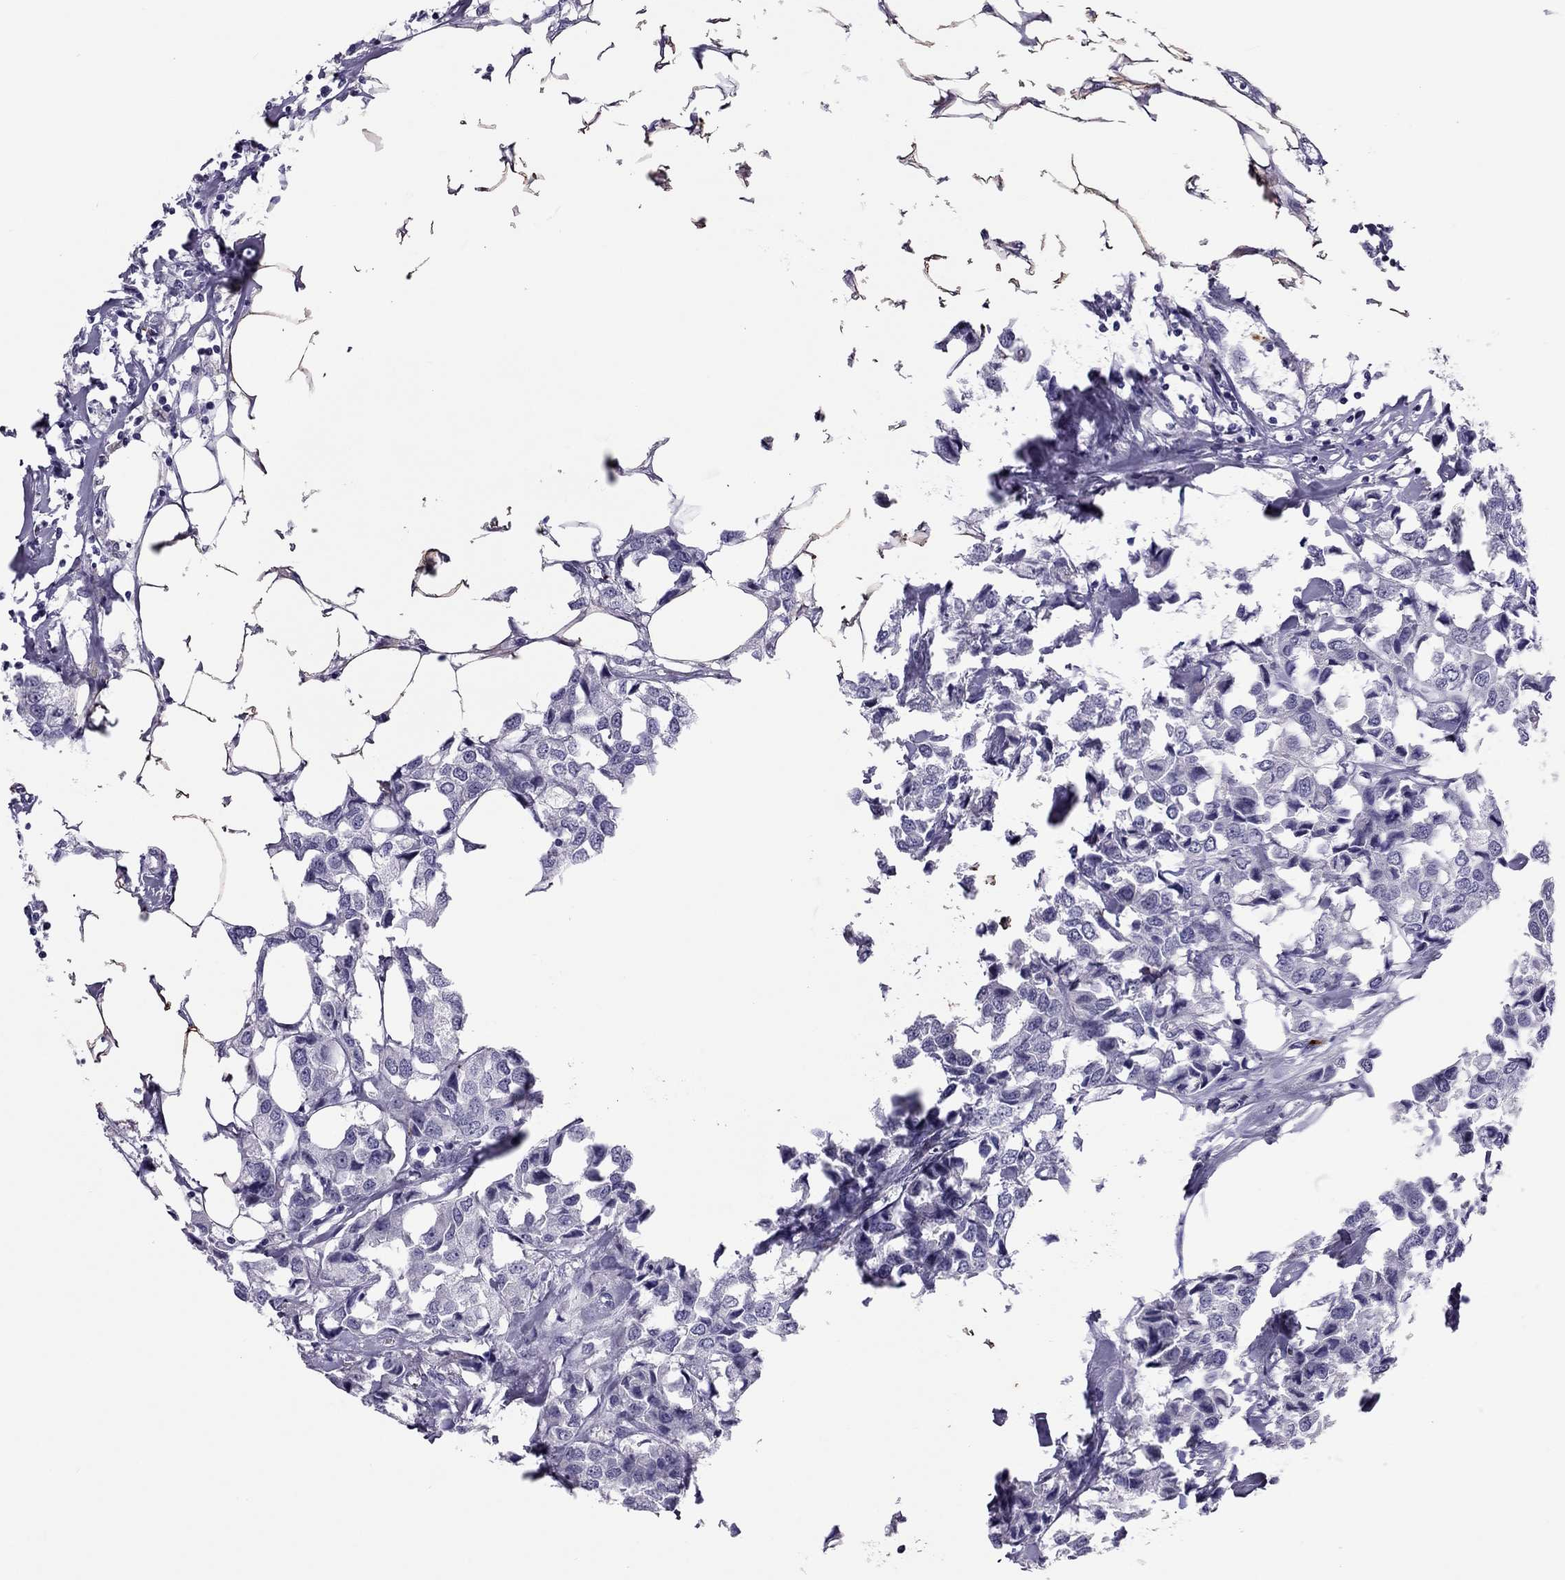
{"staining": {"intensity": "negative", "quantity": "none", "location": "none"}, "tissue": "breast cancer", "cell_type": "Tumor cells", "image_type": "cancer", "snomed": [{"axis": "morphology", "description": "Duct carcinoma"}, {"axis": "topography", "description": "Breast"}], "caption": "Breast cancer (infiltrating ductal carcinoma) was stained to show a protein in brown. There is no significant staining in tumor cells.", "gene": "CCL27", "patient": {"sex": "female", "age": 80}}